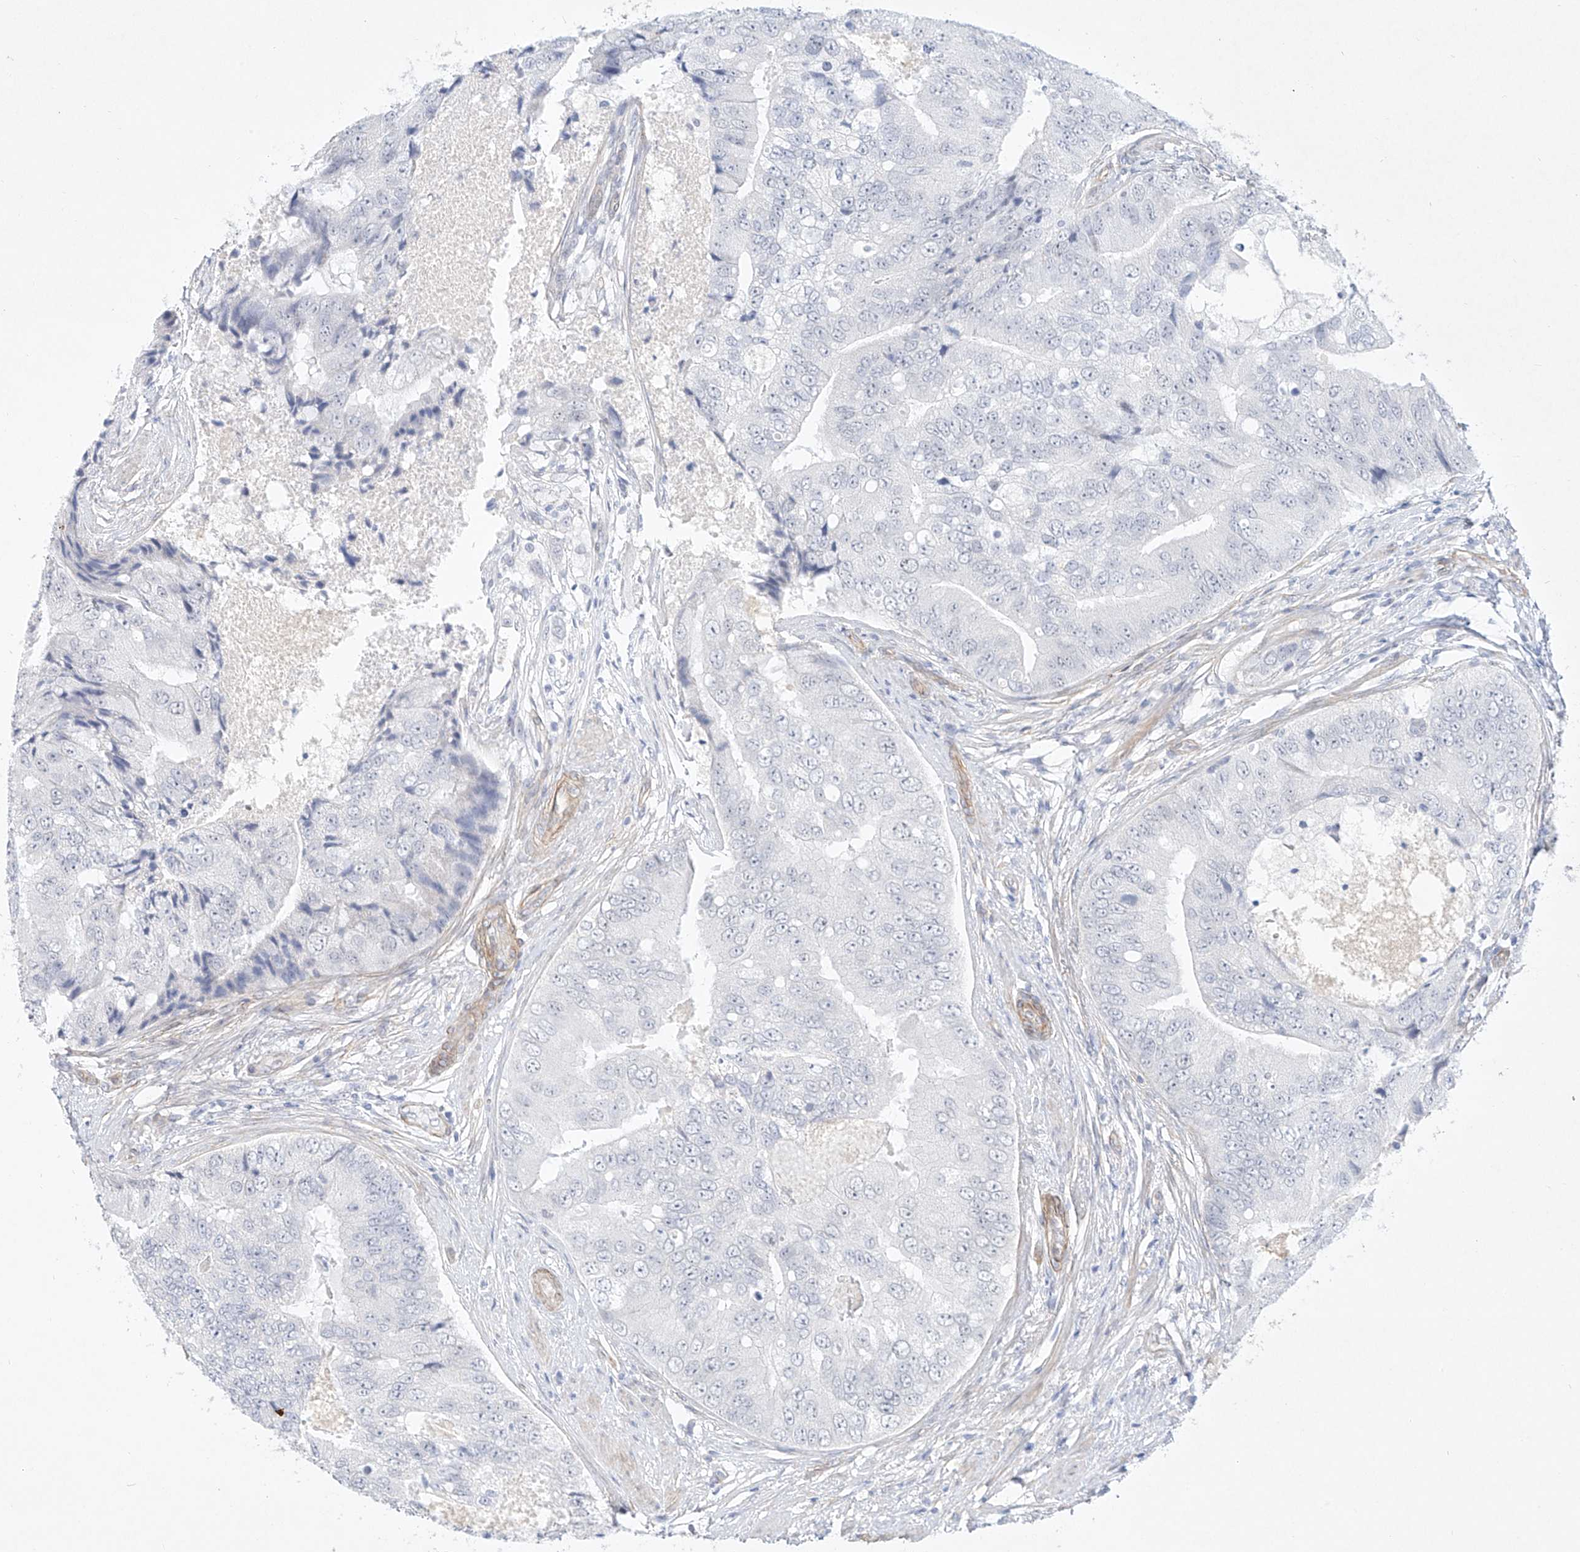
{"staining": {"intensity": "negative", "quantity": "none", "location": "none"}, "tissue": "prostate cancer", "cell_type": "Tumor cells", "image_type": "cancer", "snomed": [{"axis": "morphology", "description": "Adenocarcinoma, High grade"}, {"axis": "topography", "description": "Prostate"}], "caption": "Tumor cells show no significant protein expression in adenocarcinoma (high-grade) (prostate). (DAB (3,3'-diaminobenzidine) immunohistochemistry visualized using brightfield microscopy, high magnification).", "gene": "REEP2", "patient": {"sex": "male", "age": 70}}